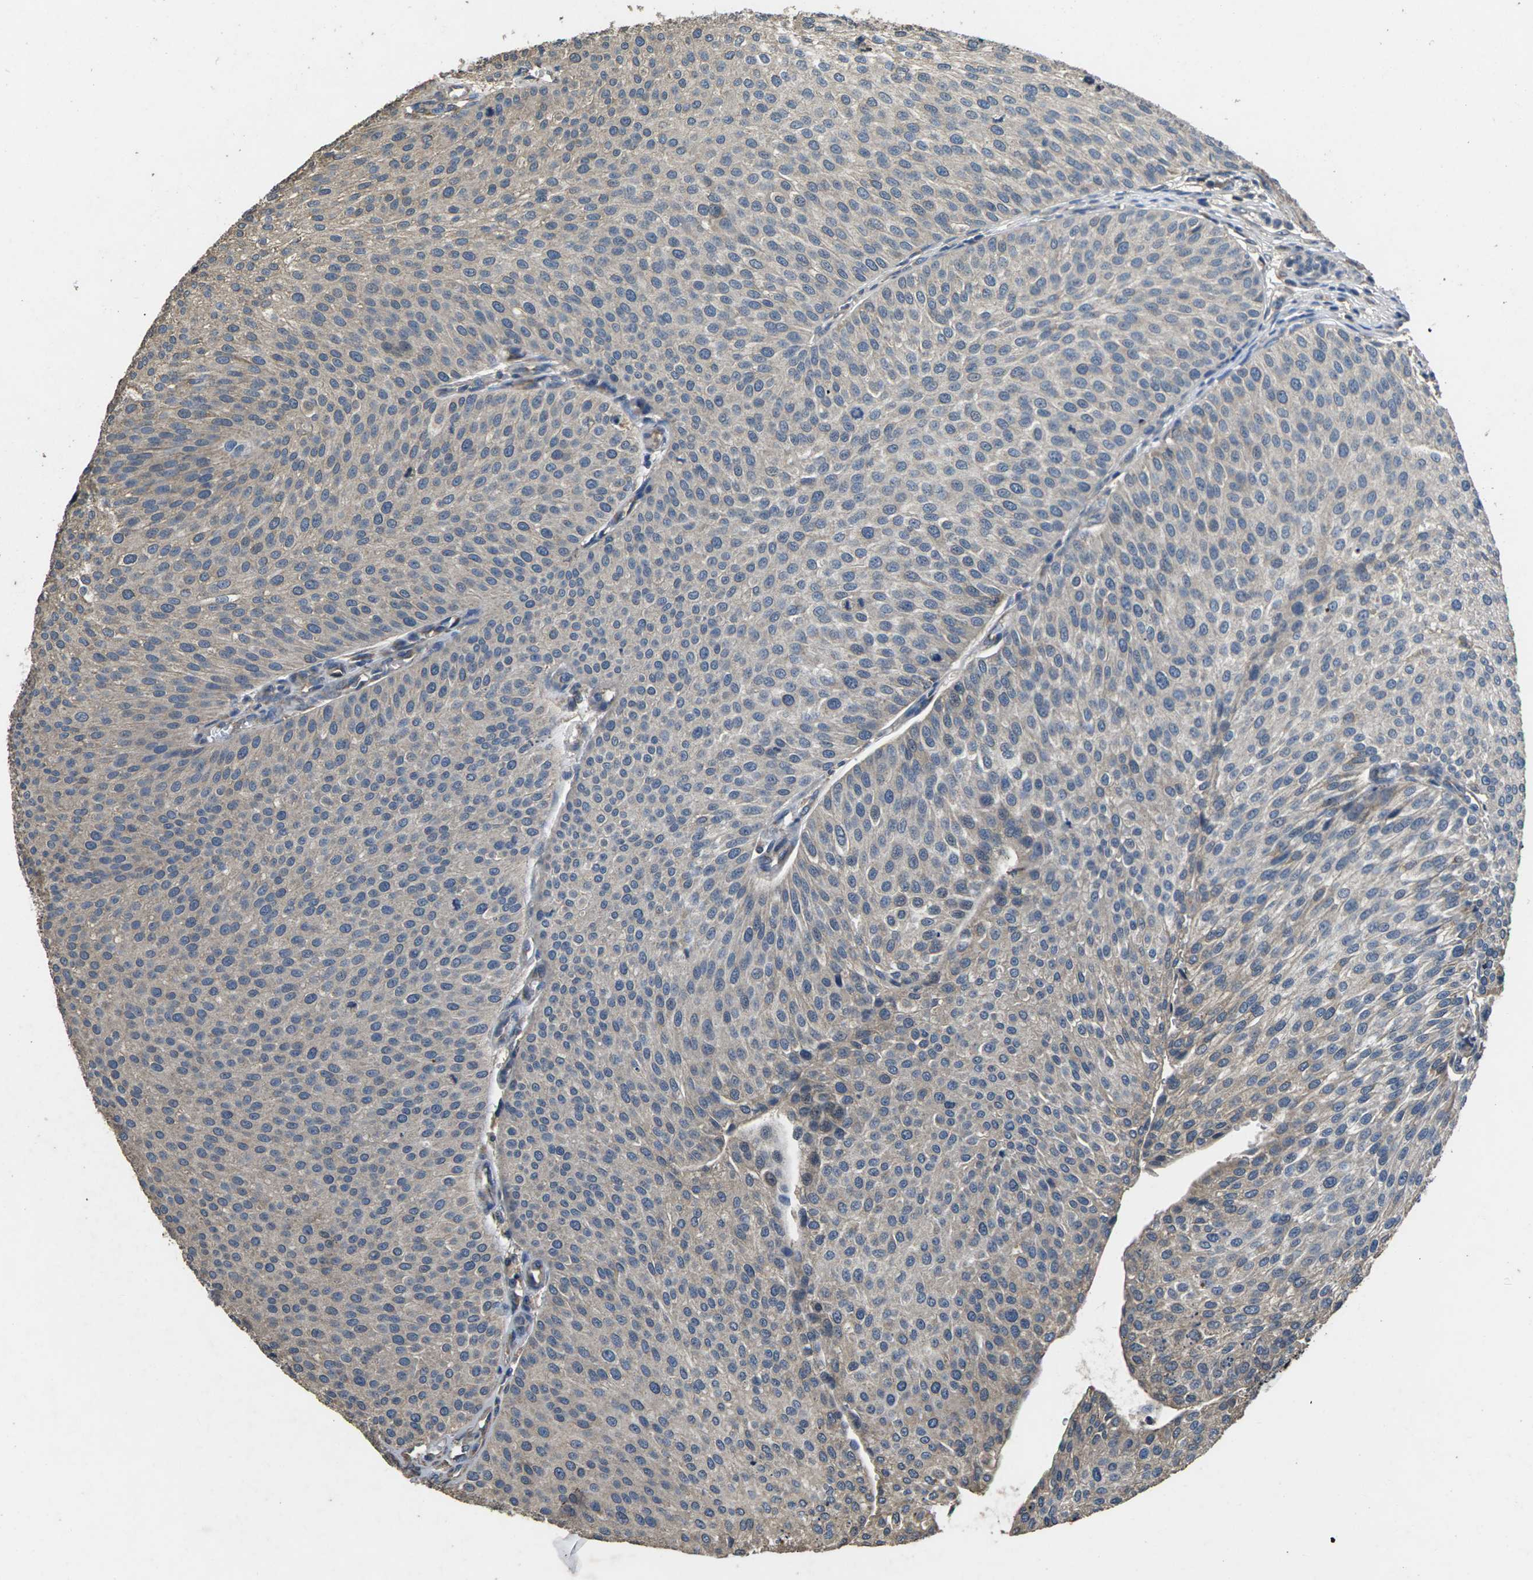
{"staining": {"intensity": "negative", "quantity": "none", "location": "none"}, "tissue": "urothelial cancer", "cell_type": "Tumor cells", "image_type": "cancer", "snomed": [{"axis": "morphology", "description": "Urothelial carcinoma, Low grade"}, {"axis": "topography", "description": "Smooth muscle"}, {"axis": "topography", "description": "Urinary bladder"}], "caption": "IHC micrograph of neoplastic tissue: urothelial cancer stained with DAB (3,3'-diaminobenzidine) shows no significant protein staining in tumor cells.", "gene": "B4GAT1", "patient": {"sex": "male", "age": 60}}